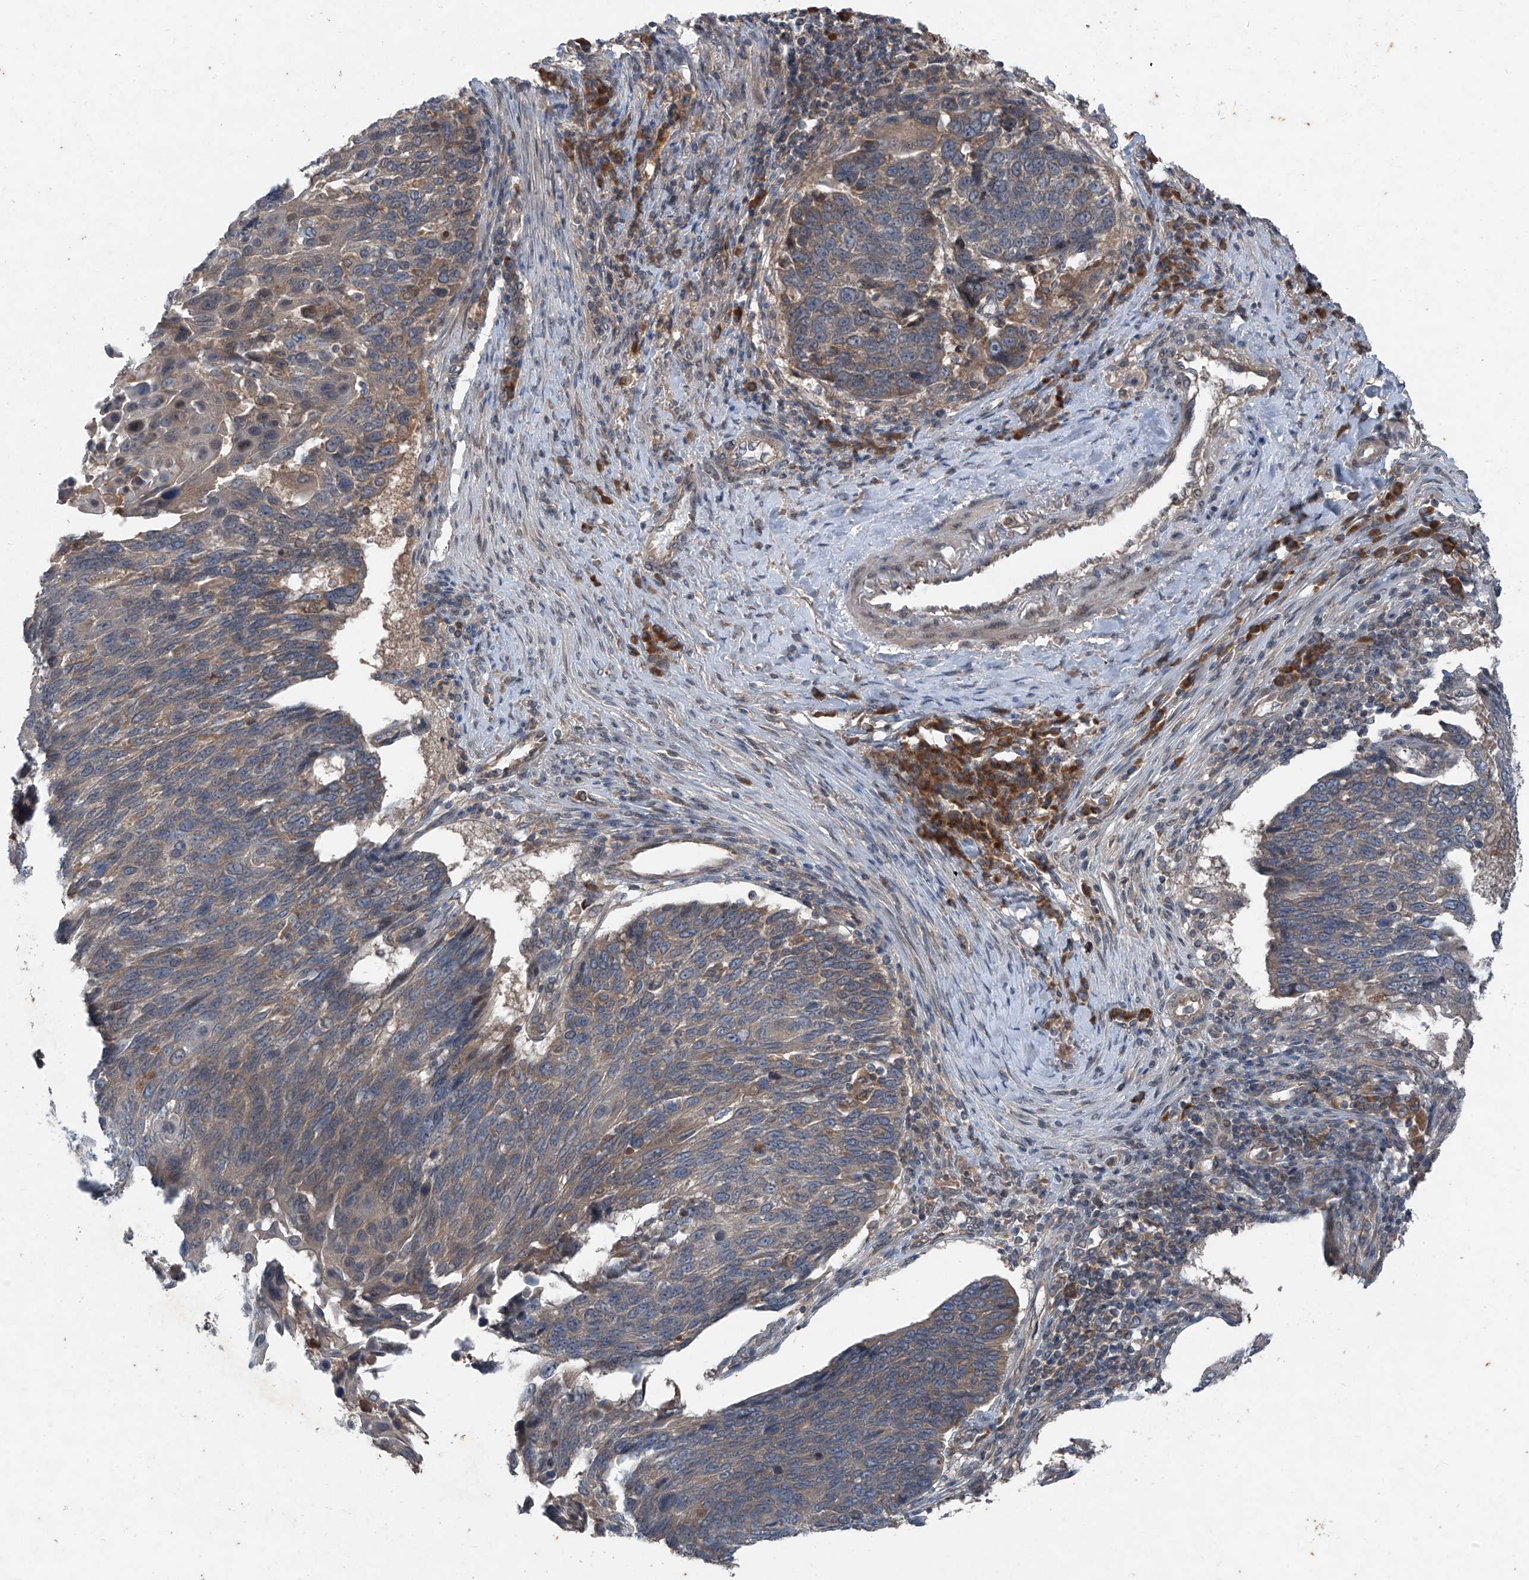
{"staining": {"intensity": "weak", "quantity": "25%-75%", "location": "cytoplasmic/membranous"}, "tissue": "lung cancer", "cell_type": "Tumor cells", "image_type": "cancer", "snomed": [{"axis": "morphology", "description": "Squamous cell carcinoma, NOS"}, {"axis": "topography", "description": "Lung"}], "caption": "Lung cancer stained with DAB immunohistochemistry shows low levels of weak cytoplasmic/membranous staining in approximately 25%-75% of tumor cells.", "gene": "FOXRED2", "patient": {"sex": "male", "age": 66}}